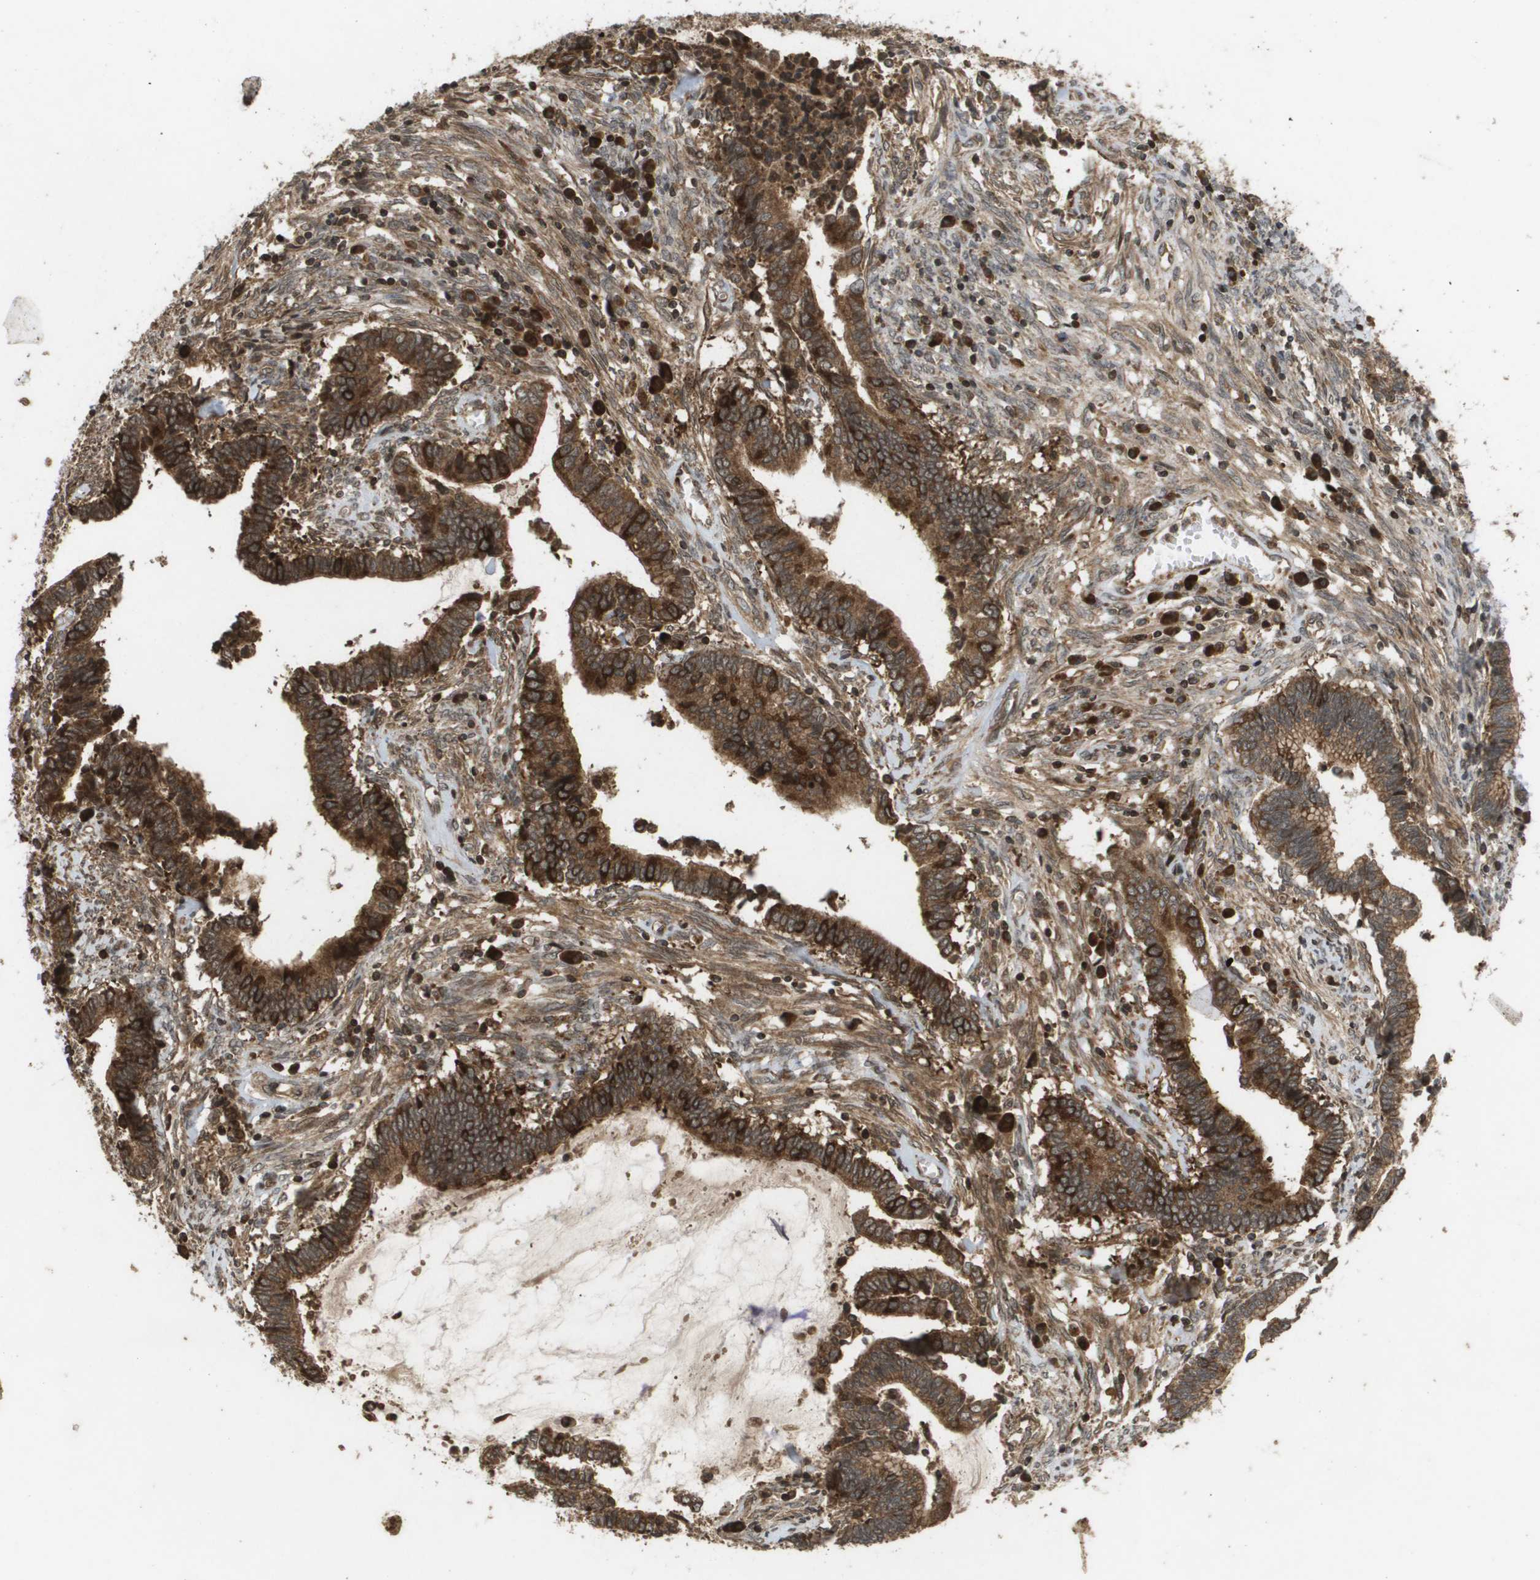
{"staining": {"intensity": "strong", "quantity": ">75%", "location": "cytoplasmic/membranous"}, "tissue": "cervical cancer", "cell_type": "Tumor cells", "image_type": "cancer", "snomed": [{"axis": "morphology", "description": "Adenocarcinoma, NOS"}, {"axis": "topography", "description": "Cervix"}], "caption": "Protein staining exhibits strong cytoplasmic/membranous expression in approximately >75% of tumor cells in adenocarcinoma (cervical).", "gene": "KIF11", "patient": {"sex": "female", "age": 44}}